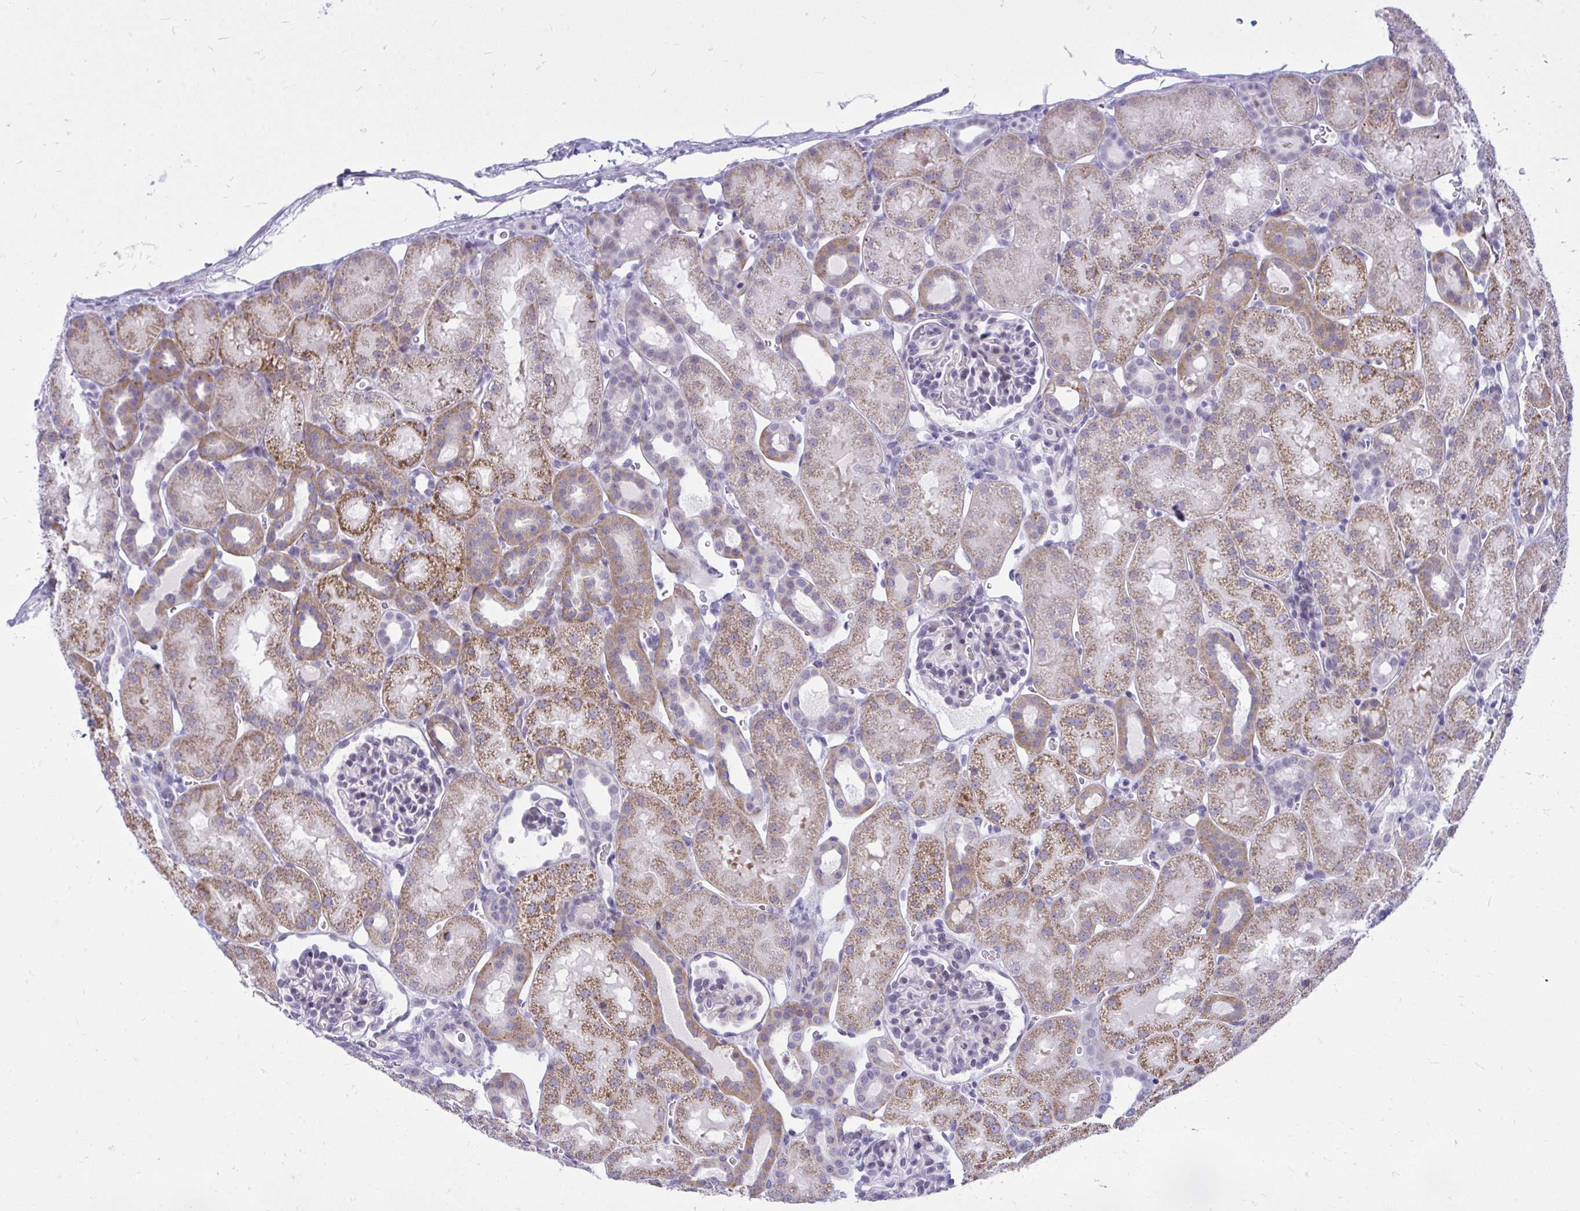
{"staining": {"intensity": "negative", "quantity": "none", "location": "none"}, "tissue": "kidney", "cell_type": "Cells in glomeruli", "image_type": "normal", "snomed": [{"axis": "morphology", "description": "Normal tissue, NOS"}, {"axis": "topography", "description": "Kidney"}], "caption": "An immunohistochemistry (IHC) image of normal kidney is shown. There is no staining in cells in glomeruli of kidney. (DAB (3,3'-diaminobenzidine) immunohistochemistry (IHC), high magnification).", "gene": "ZSCAN25", "patient": {"sex": "male", "age": 2}}